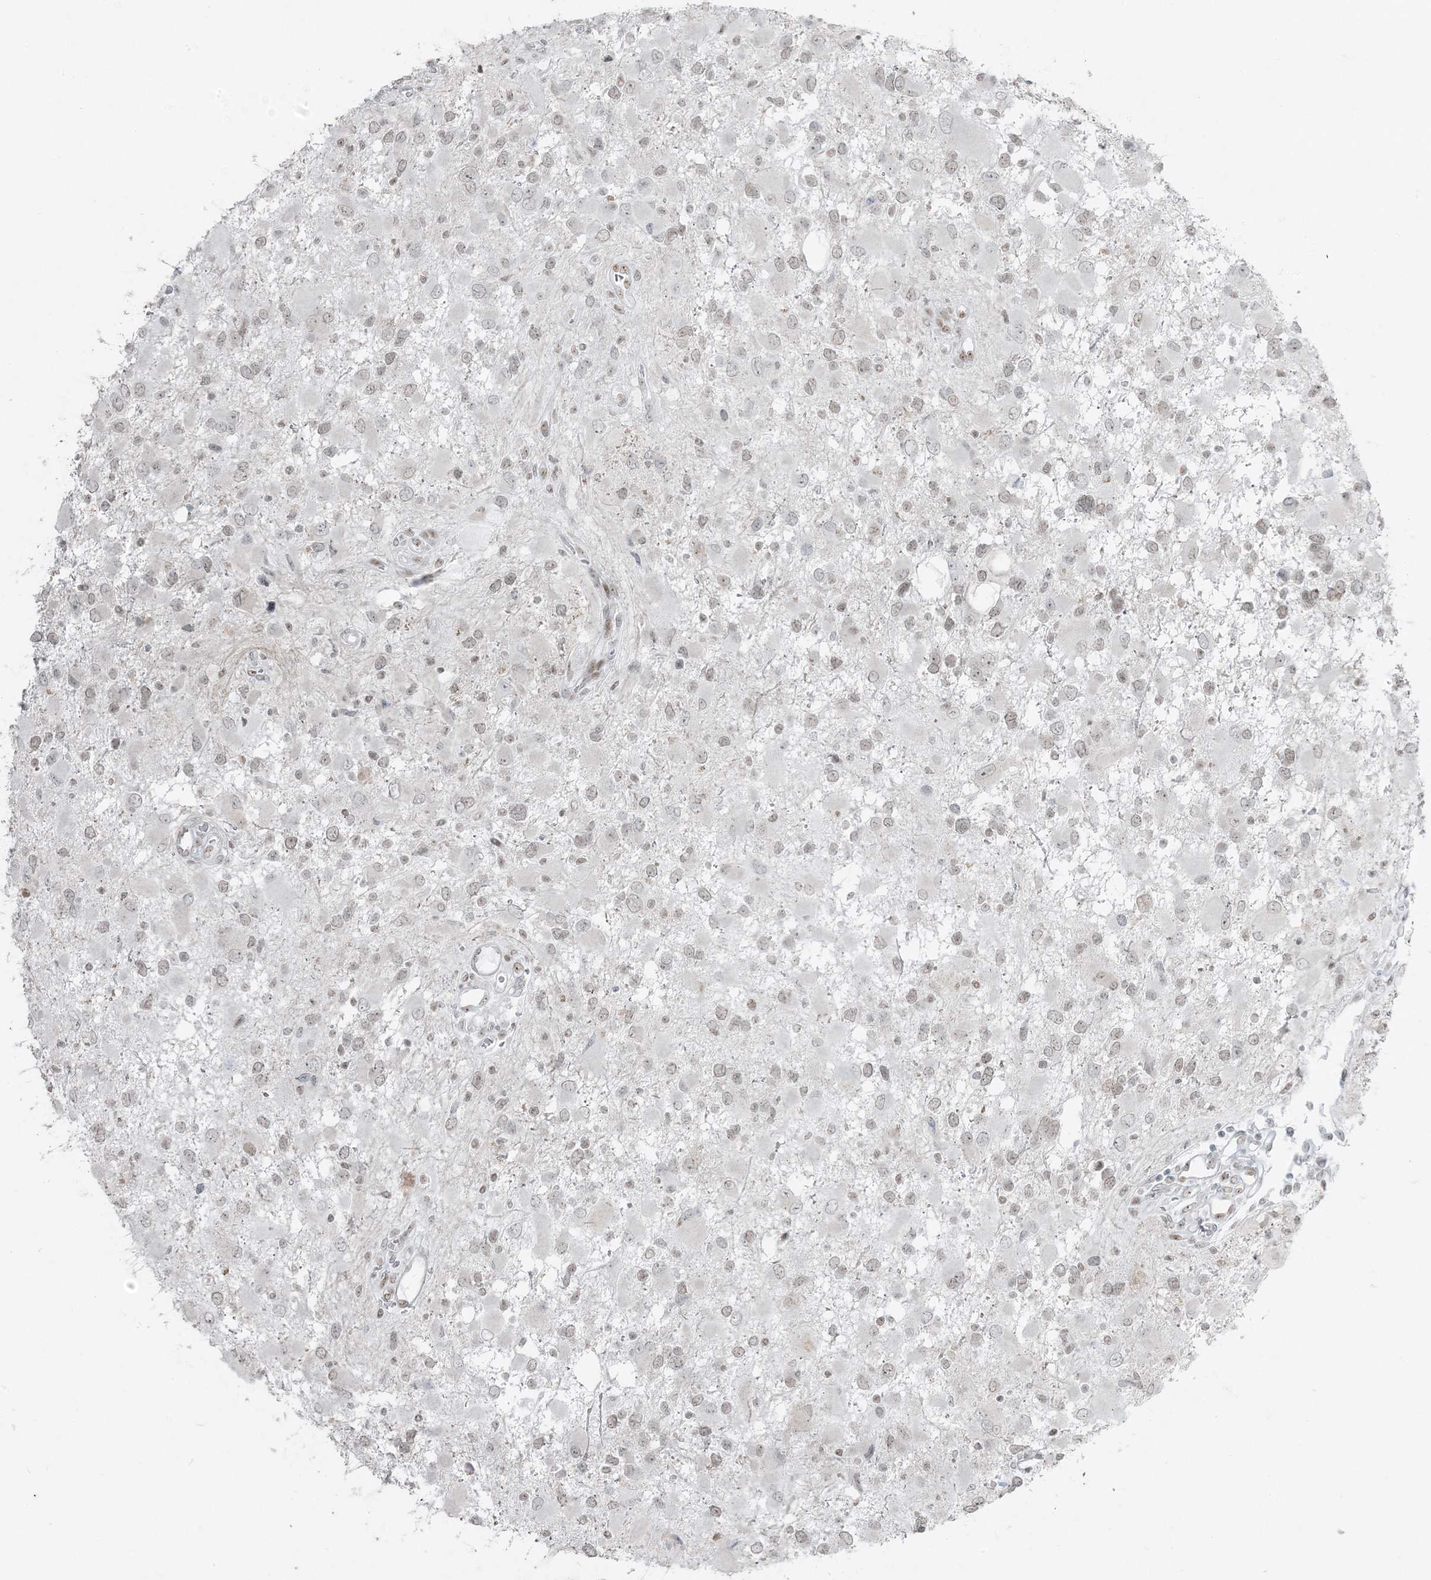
{"staining": {"intensity": "weak", "quantity": "25%-75%", "location": "nuclear"}, "tissue": "glioma", "cell_type": "Tumor cells", "image_type": "cancer", "snomed": [{"axis": "morphology", "description": "Glioma, malignant, High grade"}, {"axis": "topography", "description": "Brain"}], "caption": "The immunohistochemical stain labels weak nuclear staining in tumor cells of malignant glioma (high-grade) tissue. (IHC, brightfield microscopy, high magnification).", "gene": "ZNF787", "patient": {"sex": "male", "age": 53}}